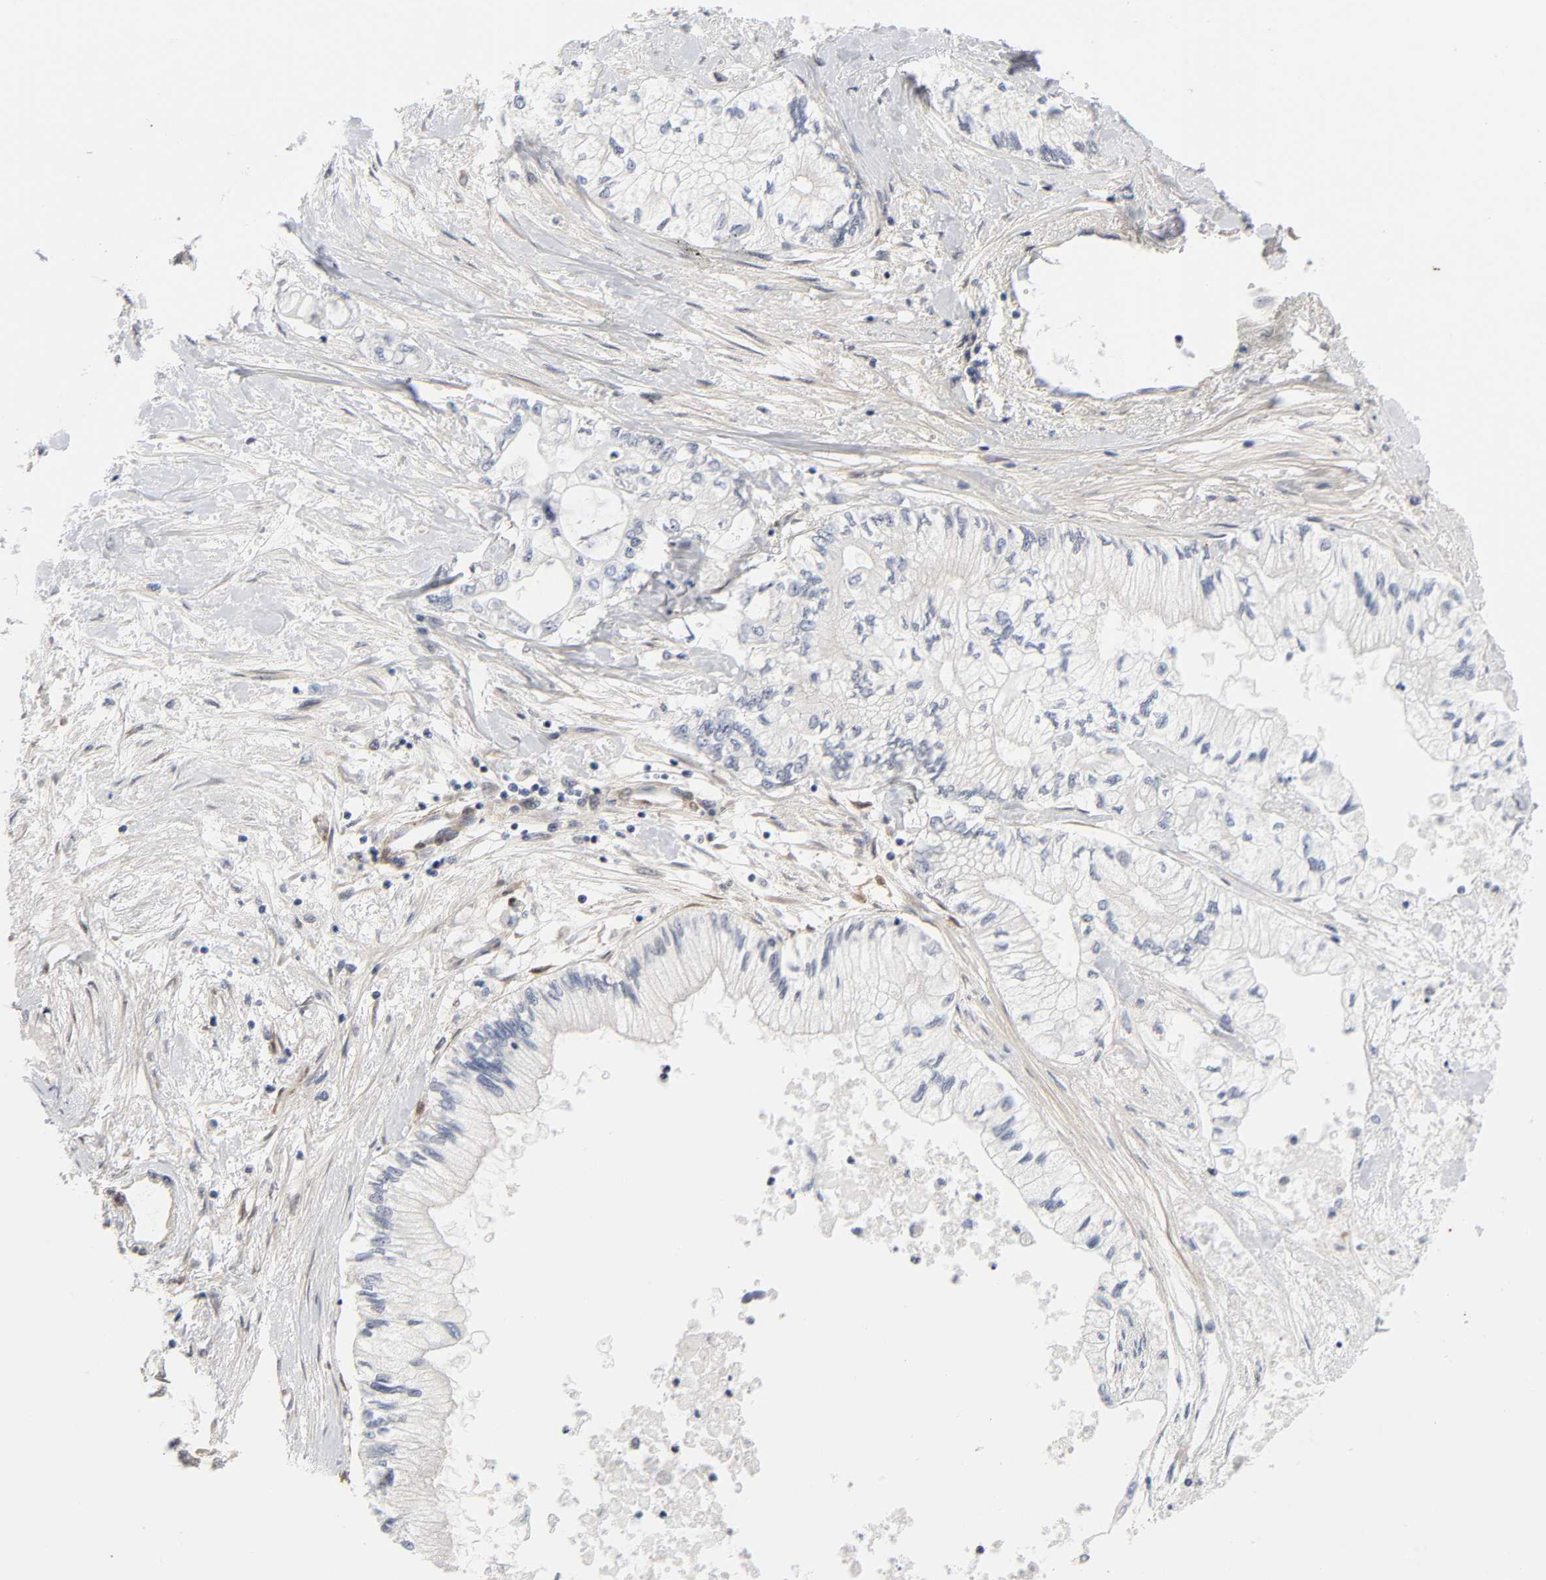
{"staining": {"intensity": "negative", "quantity": "none", "location": "none"}, "tissue": "pancreatic cancer", "cell_type": "Tumor cells", "image_type": "cancer", "snomed": [{"axis": "morphology", "description": "Adenocarcinoma, NOS"}, {"axis": "topography", "description": "Pancreas"}], "caption": "Histopathology image shows no protein positivity in tumor cells of pancreatic cancer (adenocarcinoma) tissue.", "gene": "PTEN", "patient": {"sex": "male", "age": 79}}